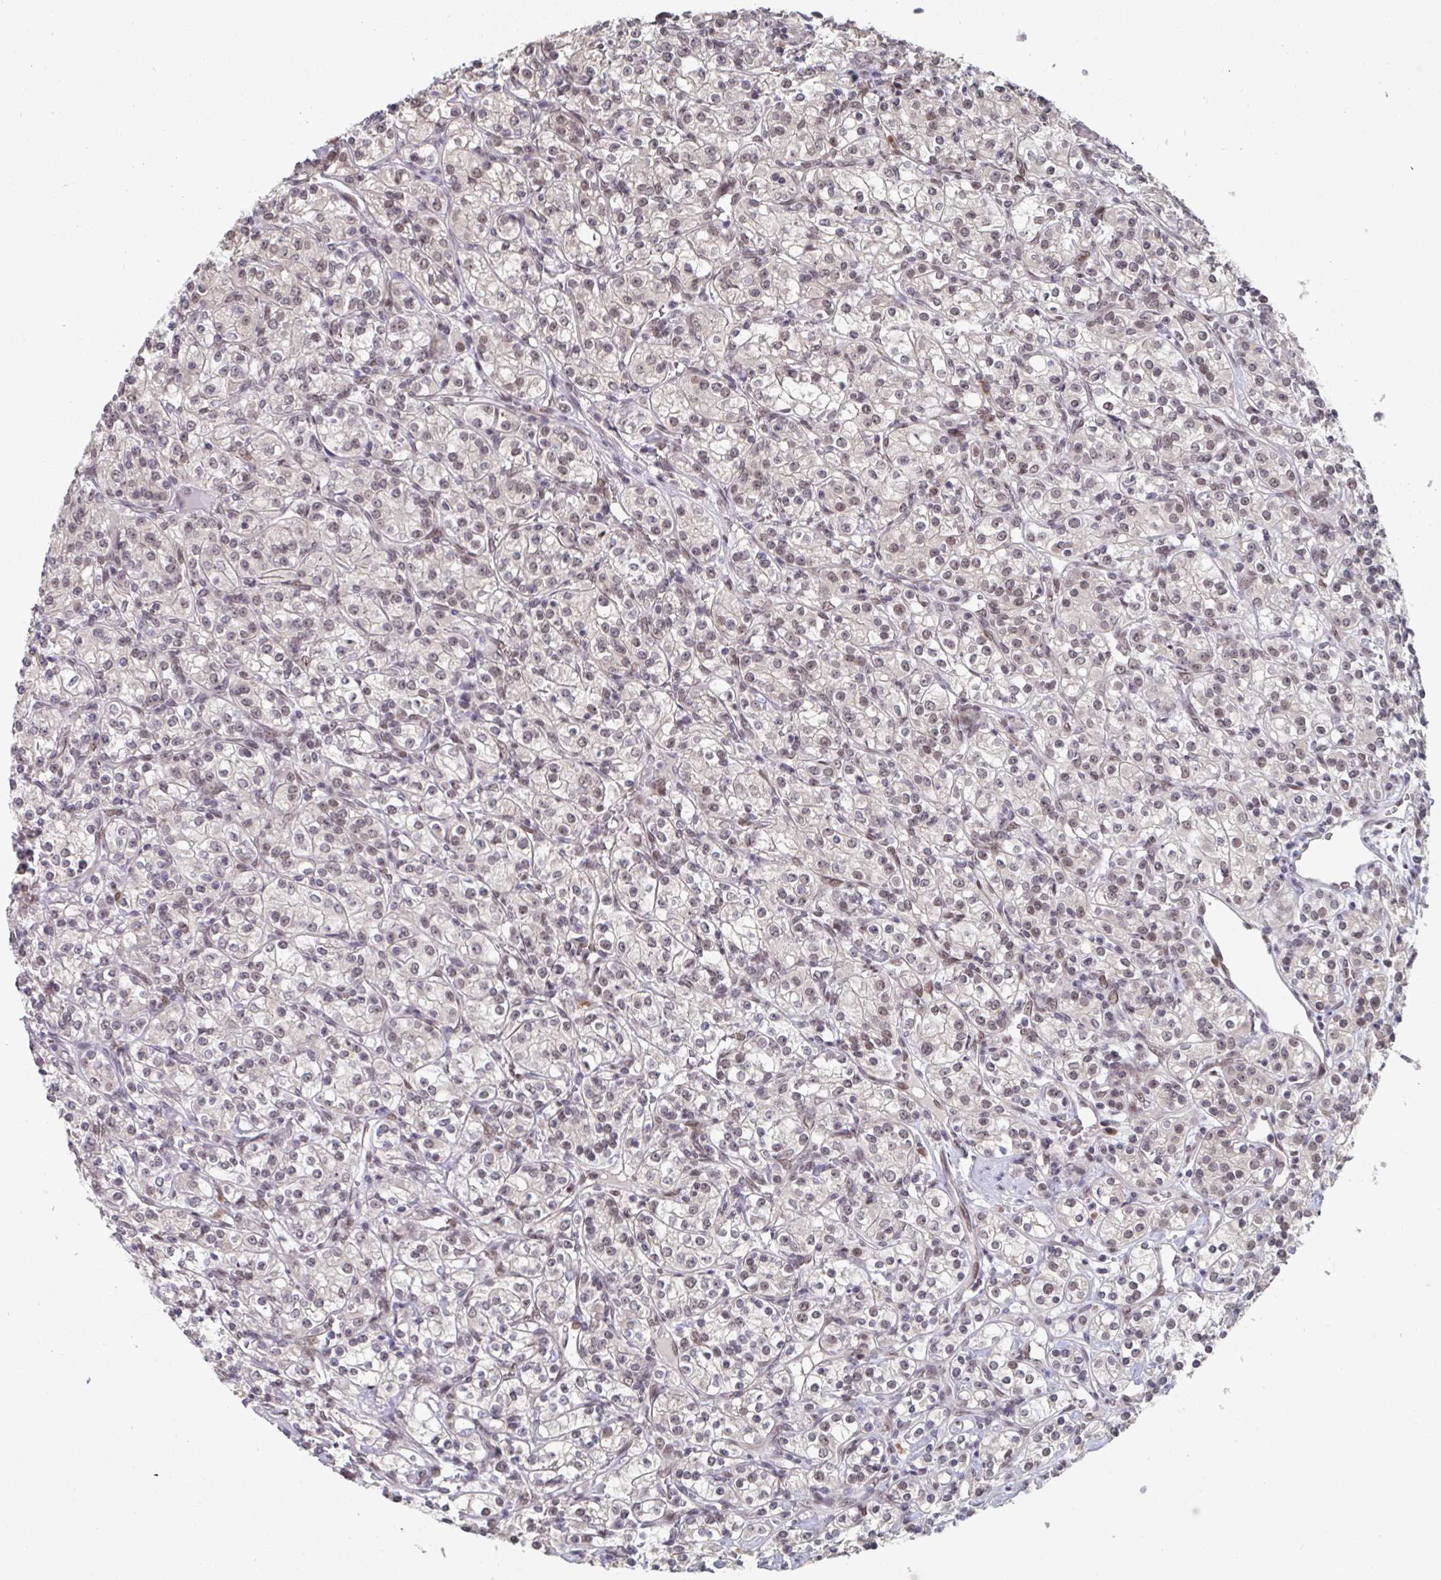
{"staining": {"intensity": "weak", "quantity": ">75%", "location": "nuclear"}, "tissue": "renal cancer", "cell_type": "Tumor cells", "image_type": "cancer", "snomed": [{"axis": "morphology", "description": "Adenocarcinoma, NOS"}, {"axis": "topography", "description": "Kidney"}], "caption": "Immunohistochemical staining of human renal adenocarcinoma exhibits weak nuclear protein expression in about >75% of tumor cells. (Stains: DAB (3,3'-diaminobenzidine) in brown, nuclei in blue, Microscopy: brightfield microscopy at high magnification).", "gene": "JMJD1C", "patient": {"sex": "male", "age": 77}}